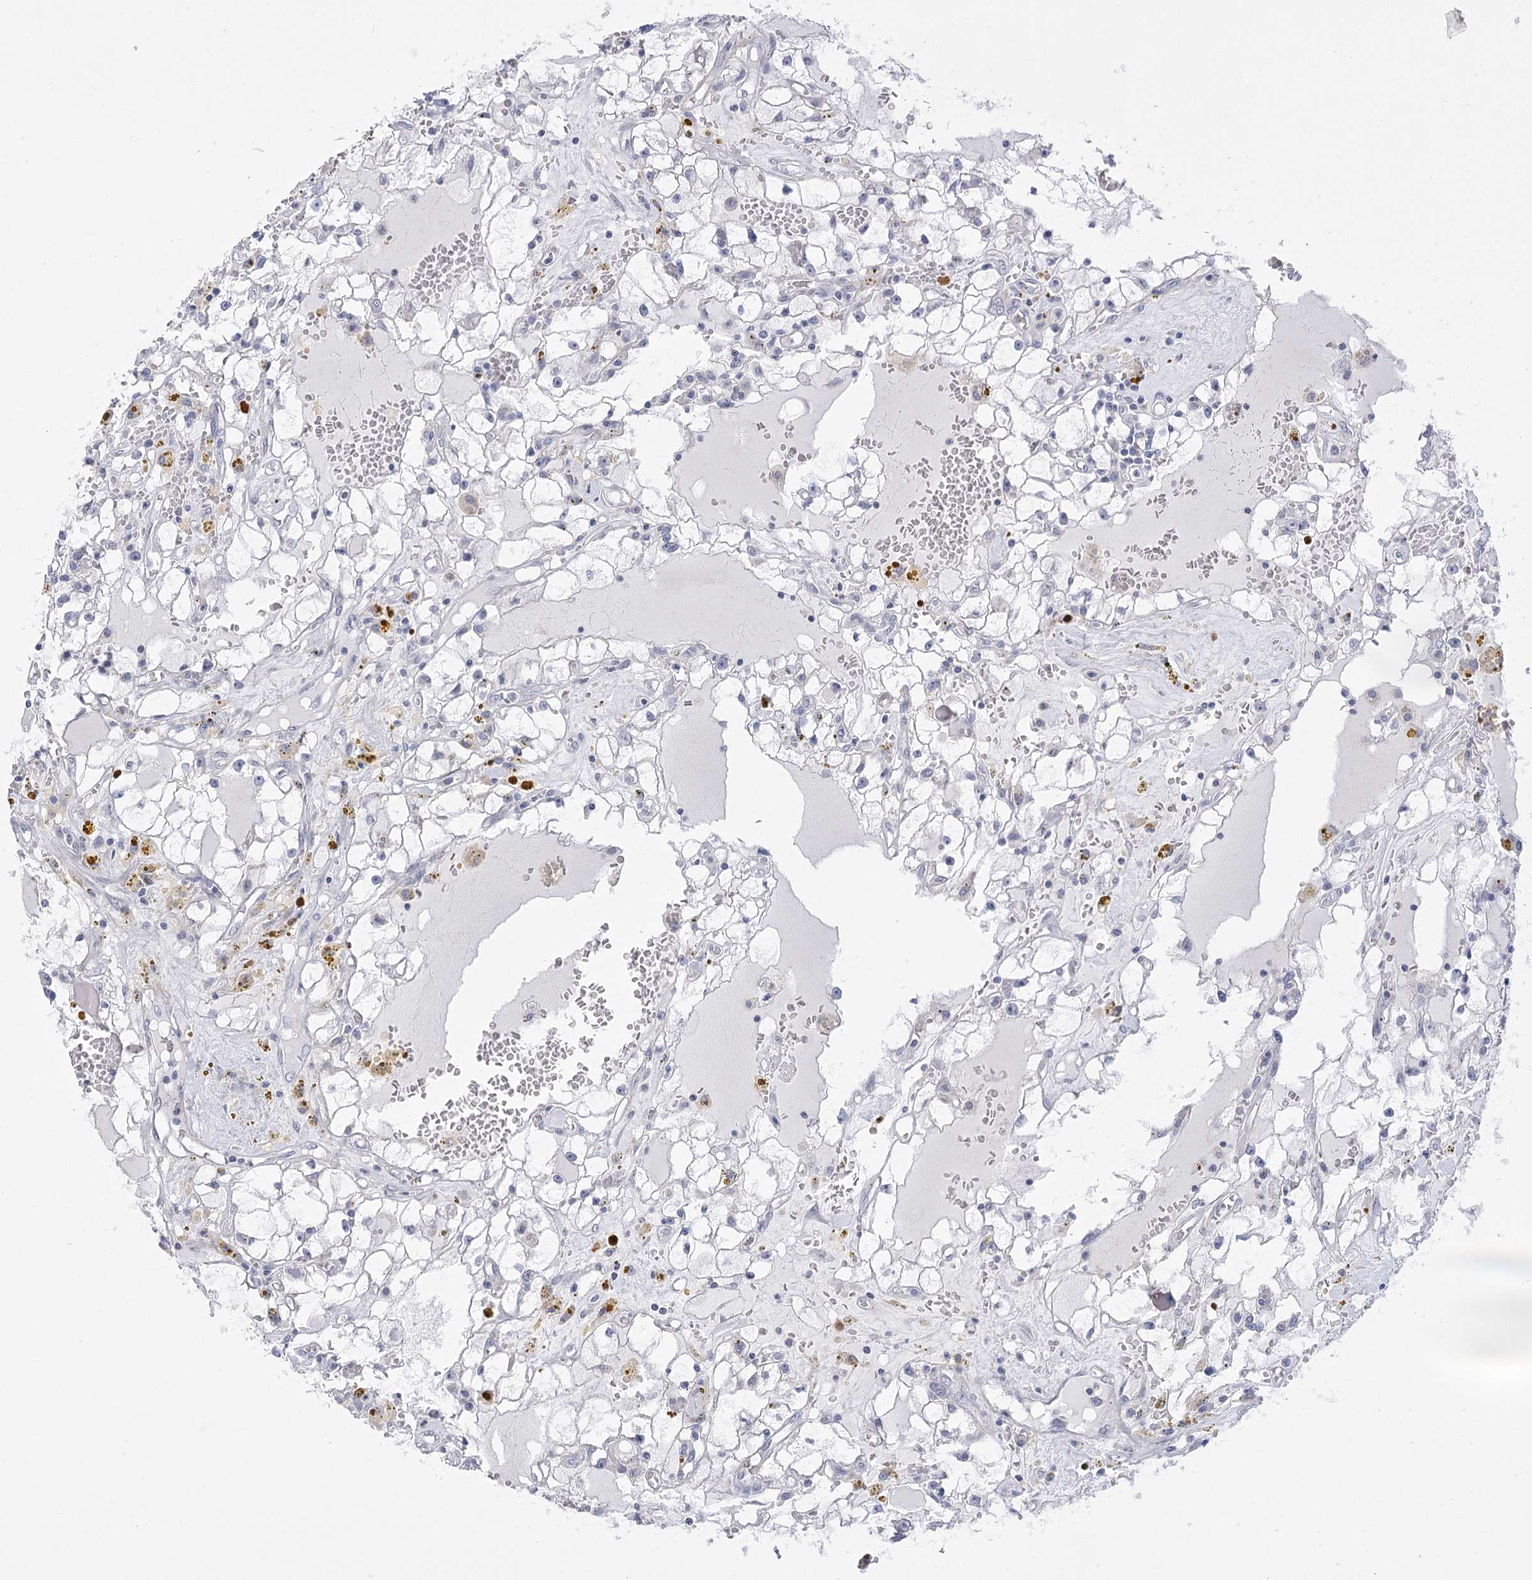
{"staining": {"intensity": "negative", "quantity": "none", "location": "none"}, "tissue": "renal cancer", "cell_type": "Tumor cells", "image_type": "cancer", "snomed": [{"axis": "morphology", "description": "Adenocarcinoma, NOS"}, {"axis": "topography", "description": "Kidney"}], "caption": "Immunohistochemistry (IHC) histopathology image of neoplastic tissue: human renal adenocarcinoma stained with DAB (3,3'-diaminobenzidine) shows no significant protein positivity in tumor cells.", "gene": "FAM76B", "patient": {"sex": "male", "age": 56}}